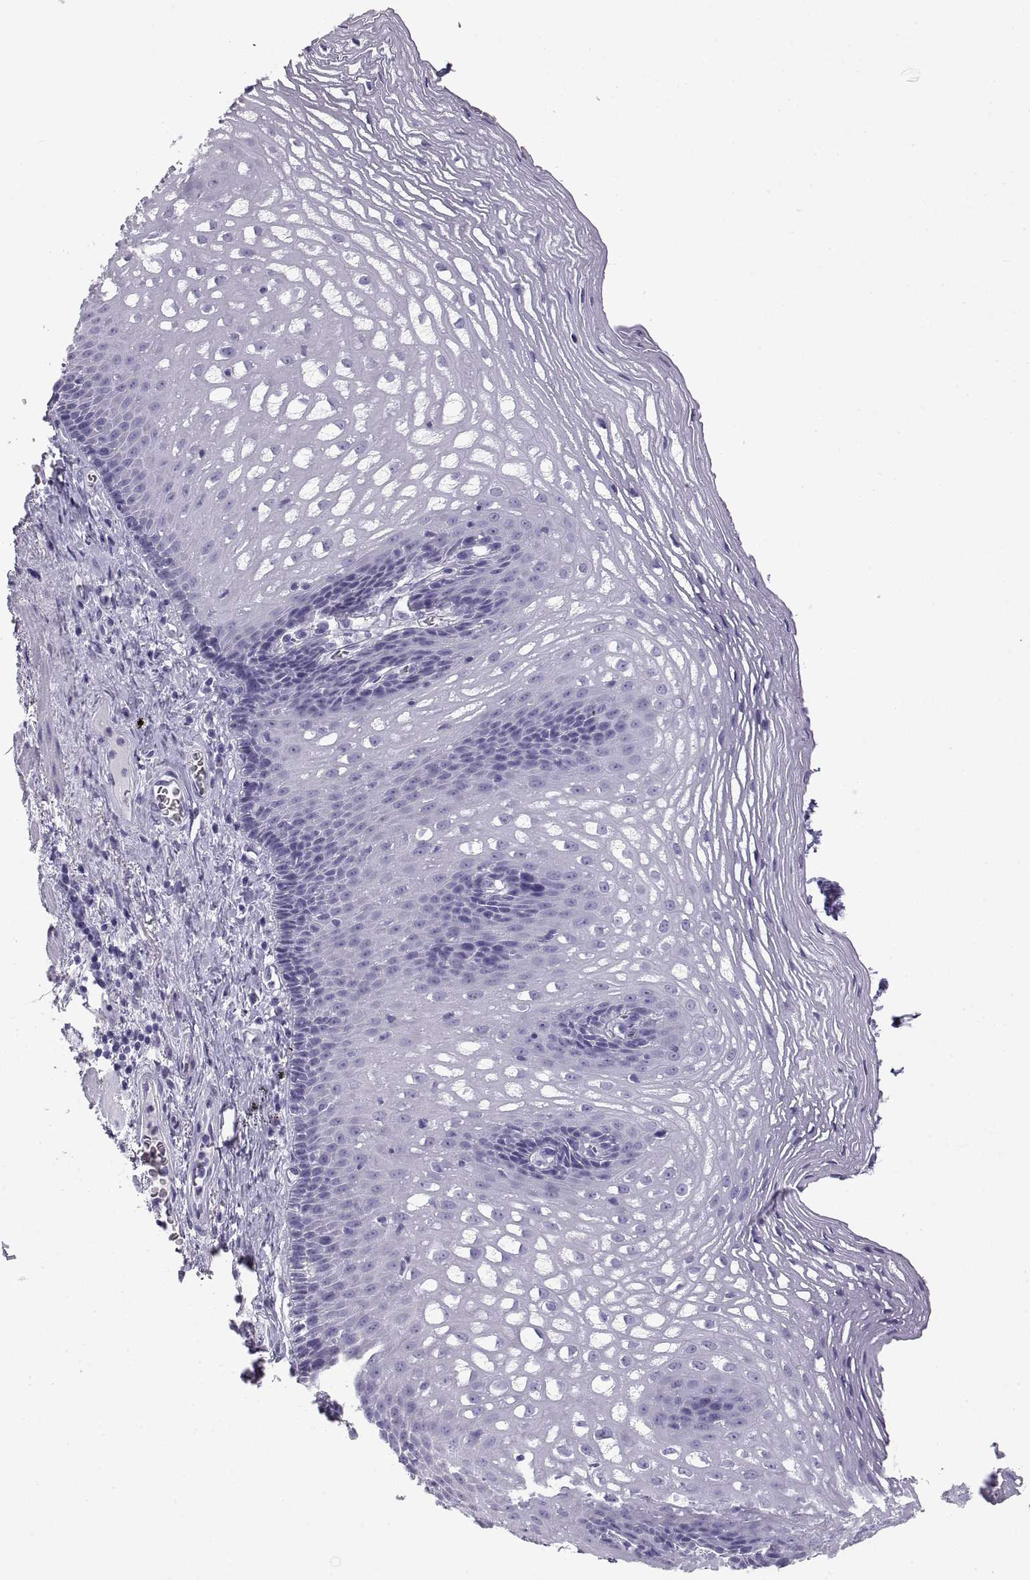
{"staining": {"intensity": "negative", "quantity": "none", "location": "none"}, "tissue": "esophagus", "cell_type": "Squamous epithelial cells", "image_type": "normal", "snomed": [{"axis": "morphology", "description": "Normal tissue, NOS"}, {"axis": "topography", "description": "Esophagus"}], "caption": "IHC of unremarkable esophagus demonstrates no expression in squamous epithelial cells. (DAB (3,3'-diaminobenzidine) immunohistochemistry (IHC) visualized using brightfield microscopy, high magnification).", "gene": "RLBP1", "patient": {"sex": "male", "age": 76}}